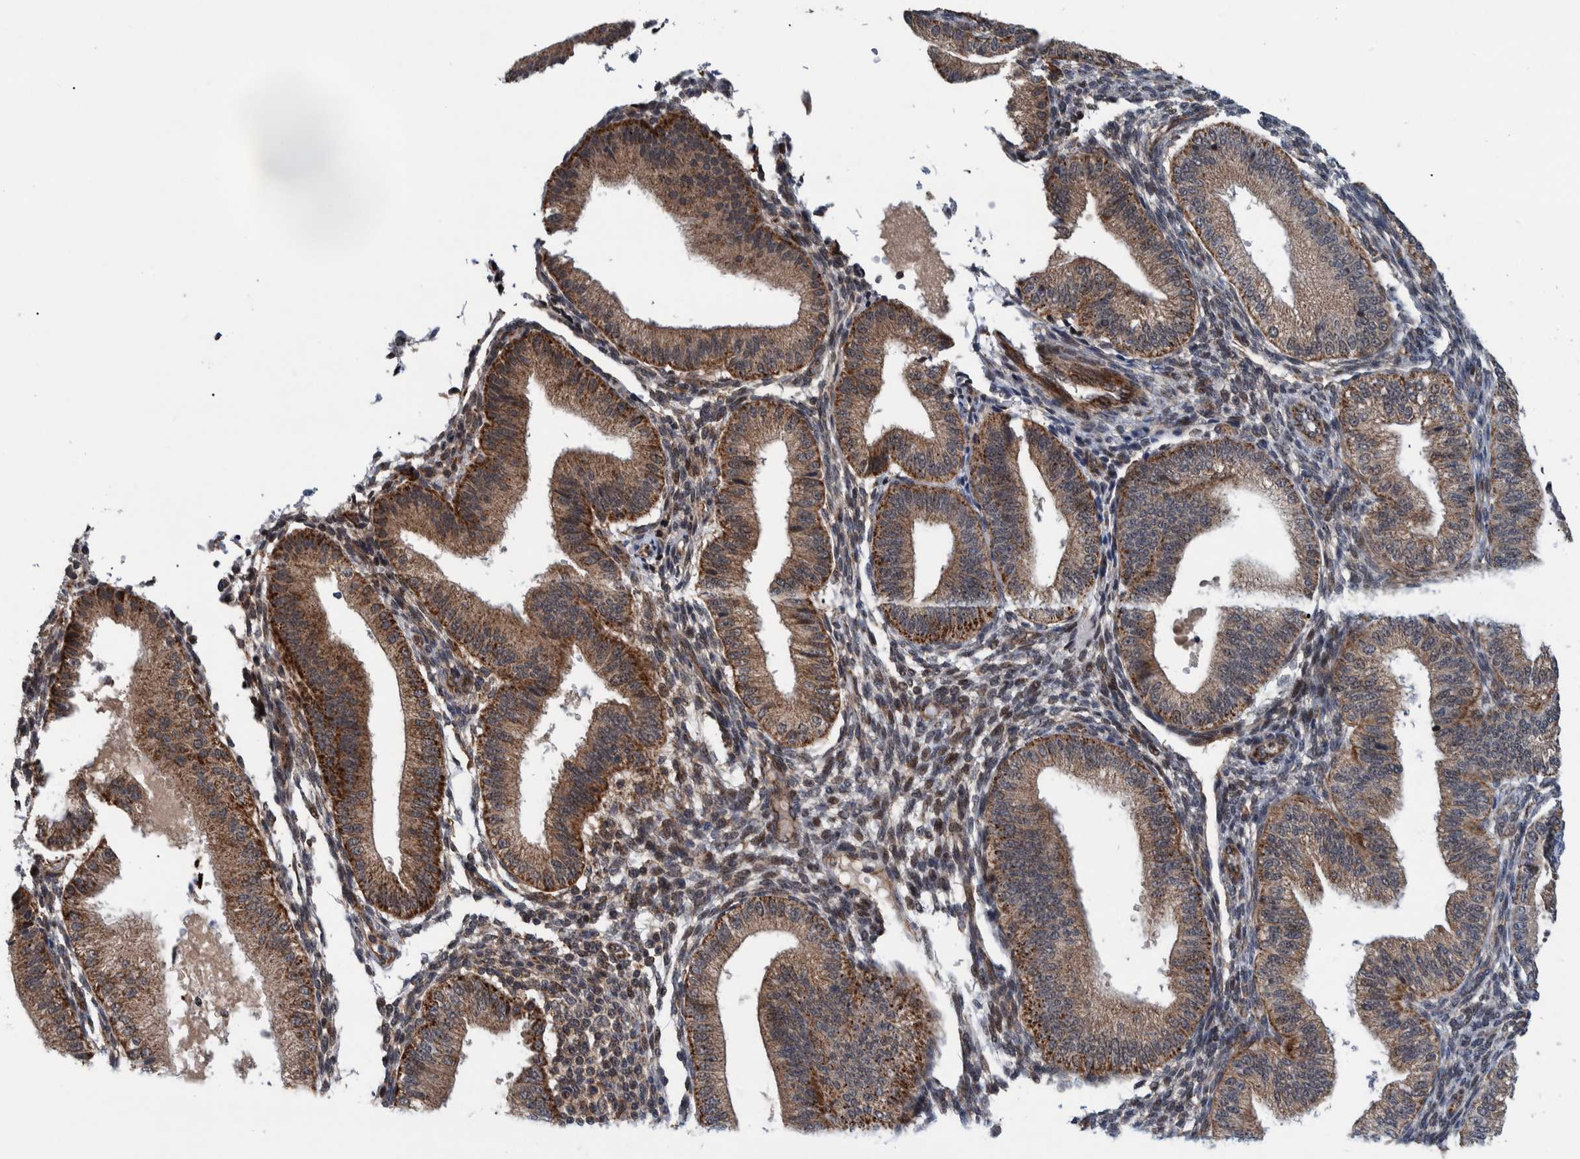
{"staining": {"intensity": "weak", "quantity": "25%-75%", "location": "cytoplasmic/membranous"}, "tissue": "endometrium", "cell_type": "Cells in endometrial stroma", "image_type": "normal", "snomed": [{"axis": "morphology", "description": "Normal tissue, NOS"}, {"axis": "topography", "description": "Endometrium"}], "caption": "Unremarkable endometrium reveals weak cytoplasmic/membranous staining in approximately 25%-75% of cells in endometrial stroma, visualized by immunohistochemistry.", "gene": "MRPS7", "patient": {"sex": "female", "age": 39}}